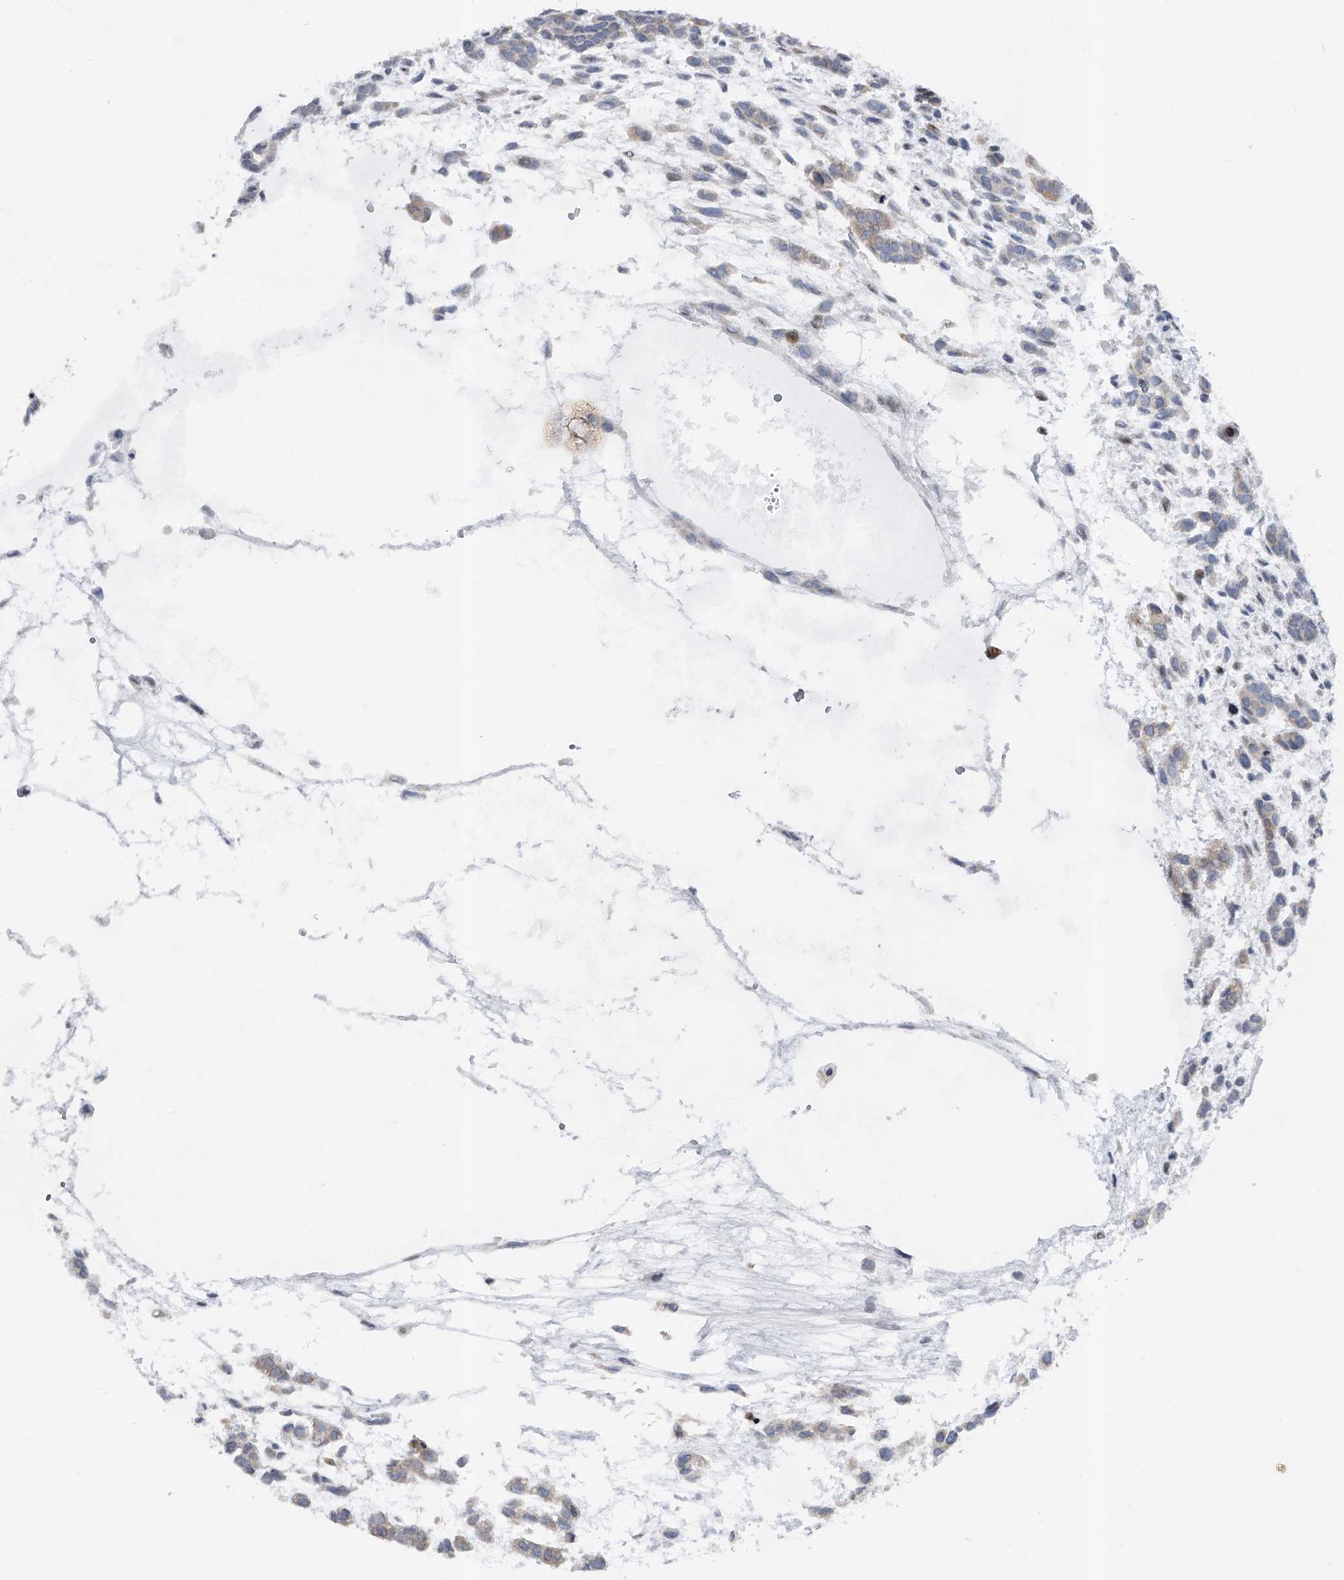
{"staining": {"intensity": "negative", "quantity": "none", "location": "none"}, "tissue": "head and neck cancer", "cell_type": "Tumor cells", "image_type": "cancer", "snomed": [{"axis": "morphology", "description": "Adenocarcinoma, NOS"}, {"axis": "morphology", "description": "Adenoma, NOS"}, {"axis": "topography", "description": "Head-Neck"}], "caption": "Immunohistochemical staining of head and neck adenocarcinoma reveals no significant staining in tumor cells.", "gene": "RWDD2A", "patient": {"sex": "female", "age": 55}}